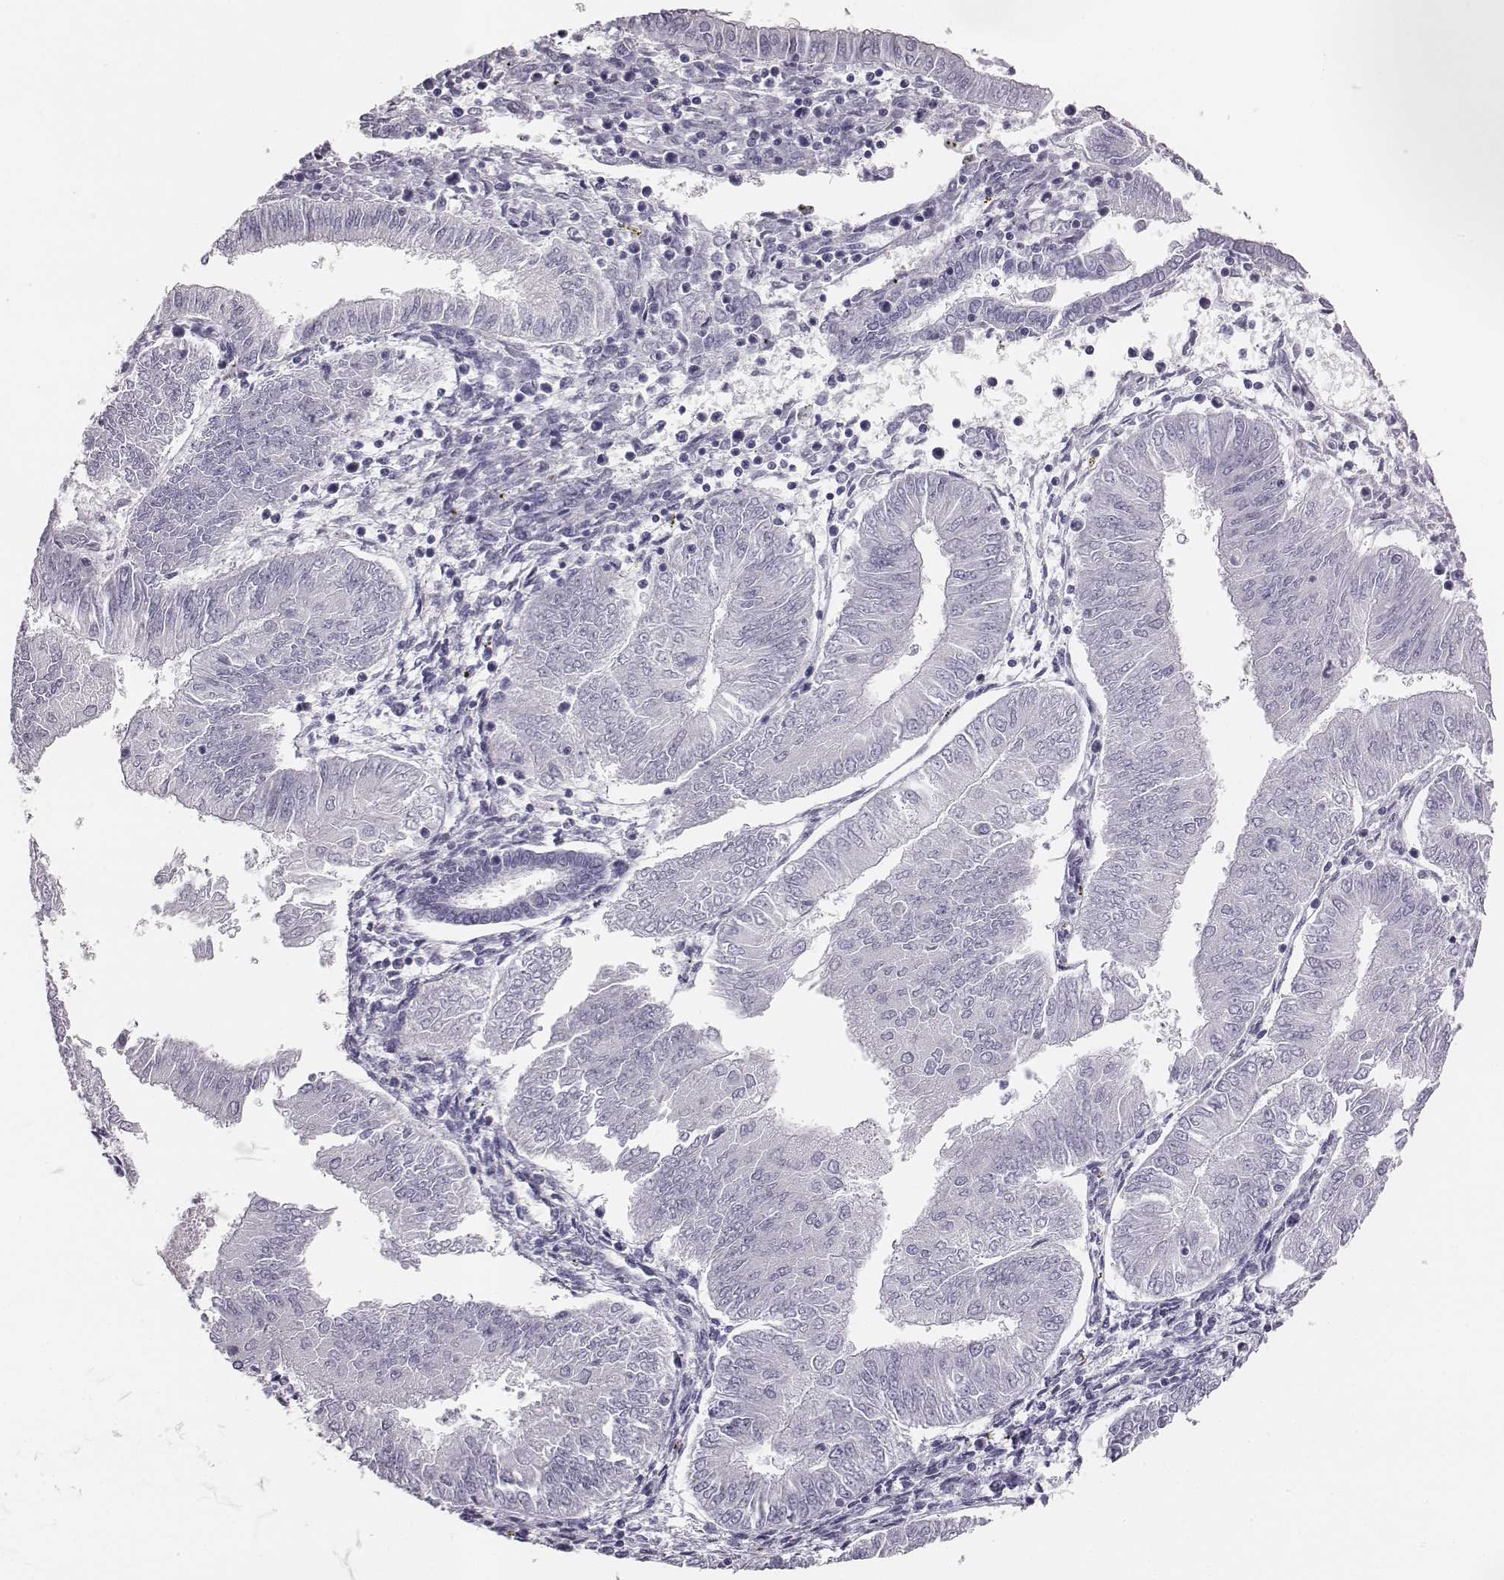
{"staining": {"intensity": "negative", "quantity": "none", "location": "none"}, "tissue": "endometrial cancer", "cell_type": "Tumor cells", "image_type": "cancer", "snomed": [{"axis": "morphology", "description": "Adenocarcinoma, NOS"}, {"axis": "topography", "description": "Endometrium"}], "caption": "A histopathology image of adenocarcinoma (endometrial) stained for a protein reveals no brown staining in tumor cells.", "gene": "HBZ", "patient": {"sex": "female", "age": 53}}